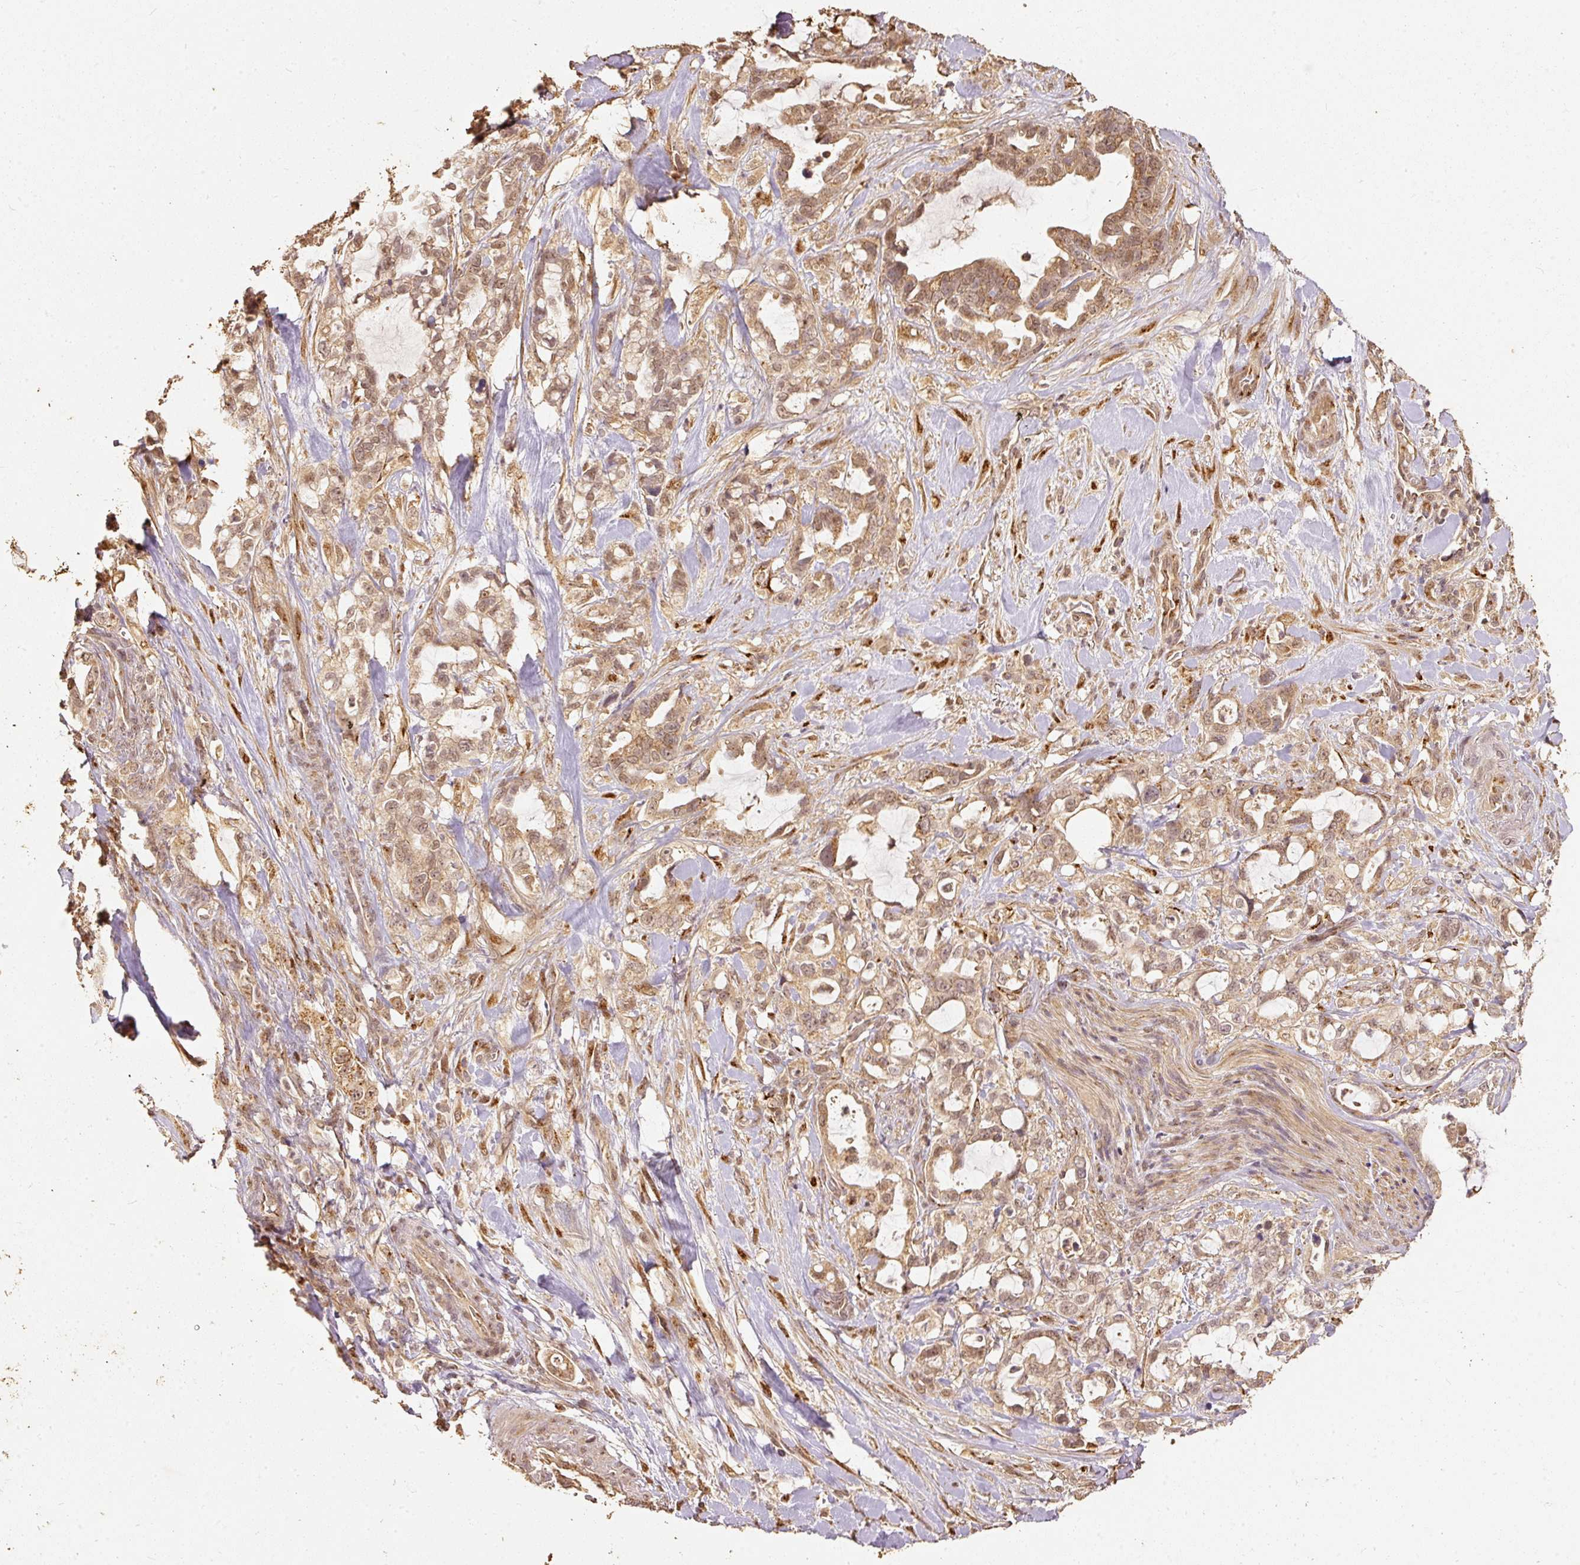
{"staining": {"intensity": "moderate", "quantity": ">75%", "location": "cytoplasmic/membranous"}, "tissue": "pancreatic cancer", "cell_type": "Tumor cells", "image_type": "cancer", "snomed": [{"axis": "morphology", "description": "Adenocarcinoma, NOS"}, {"axis": "topography", "description": "Pancreas"}], "caption": "Protein staining demonstrates moderate cytoplasmic/membranous expression in approximately >75% of tumor cells in pancreatic cancer. The staining was performed using DAB, with brown indicating positive protein expression. Nuclei are stained blue with hematoxylin.", "gene": "FUT8", "patient": {"sex": "female", "age": 61}}